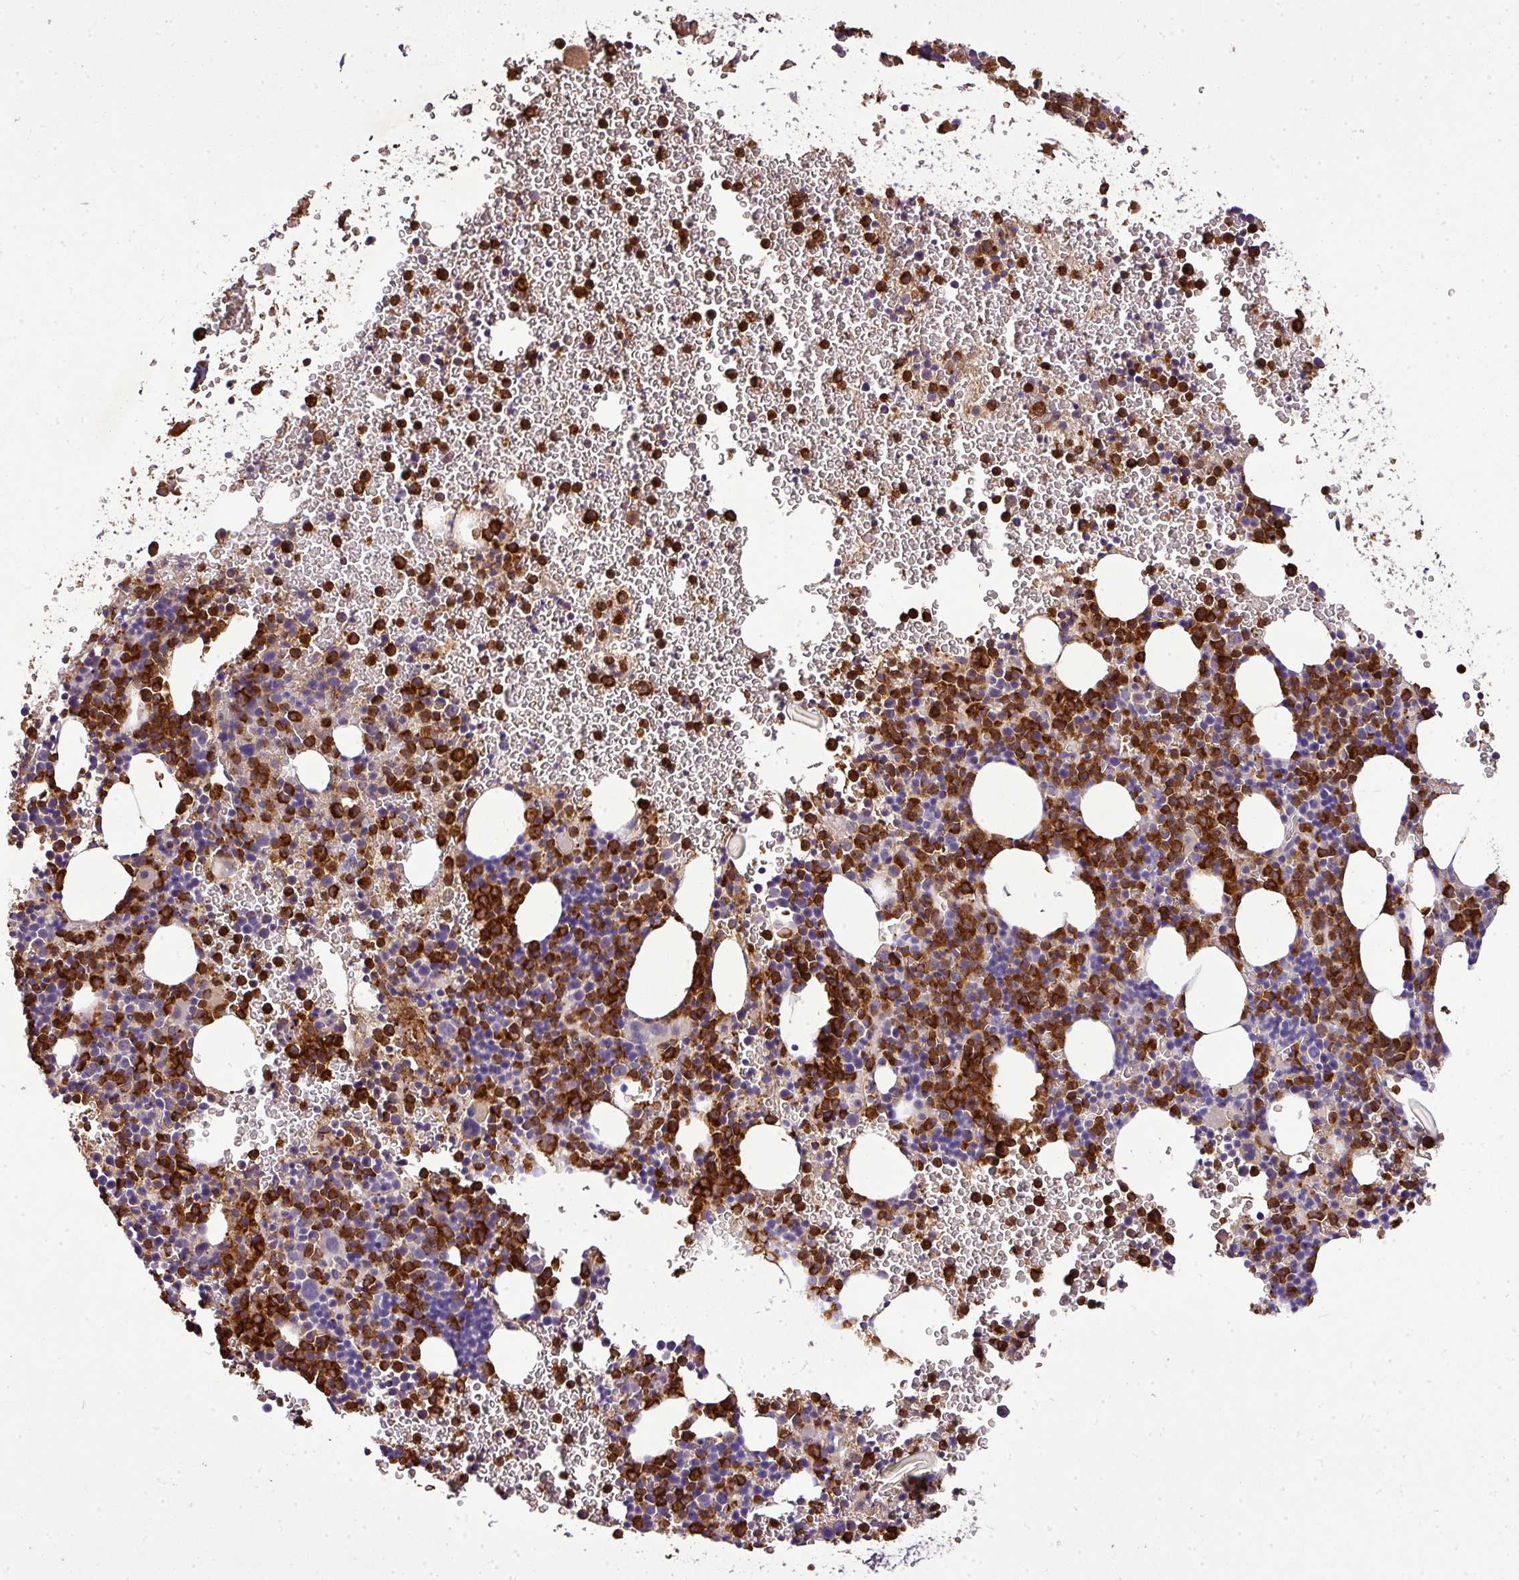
{"staining": {"intensity": "strong", "quantity": ">75%", "location": "cytoplasmic/membranous"}, "tissue": "bone marrow", "cell_type": "Hematopoietic cells", "image_type": "normal", "snomed": [{"axis": "morphology", "description": "Normal tissue, NOS"}, {"axis": "topography", "description": "Bone marrow"}], "caption": "Immunohistochemistry photomicrograph of unremarkable bone marrow: human bone marrow stained using immunohistochemistry (IHC) displays high levels of strong protein expression localized specifically in the cytoplasmic/membranous of hematopoietic cells, appearing as a cytoplasmic/membranous brown color.", "gene": "CAB39L", "patient": {"sex": "male", "age": 61}}